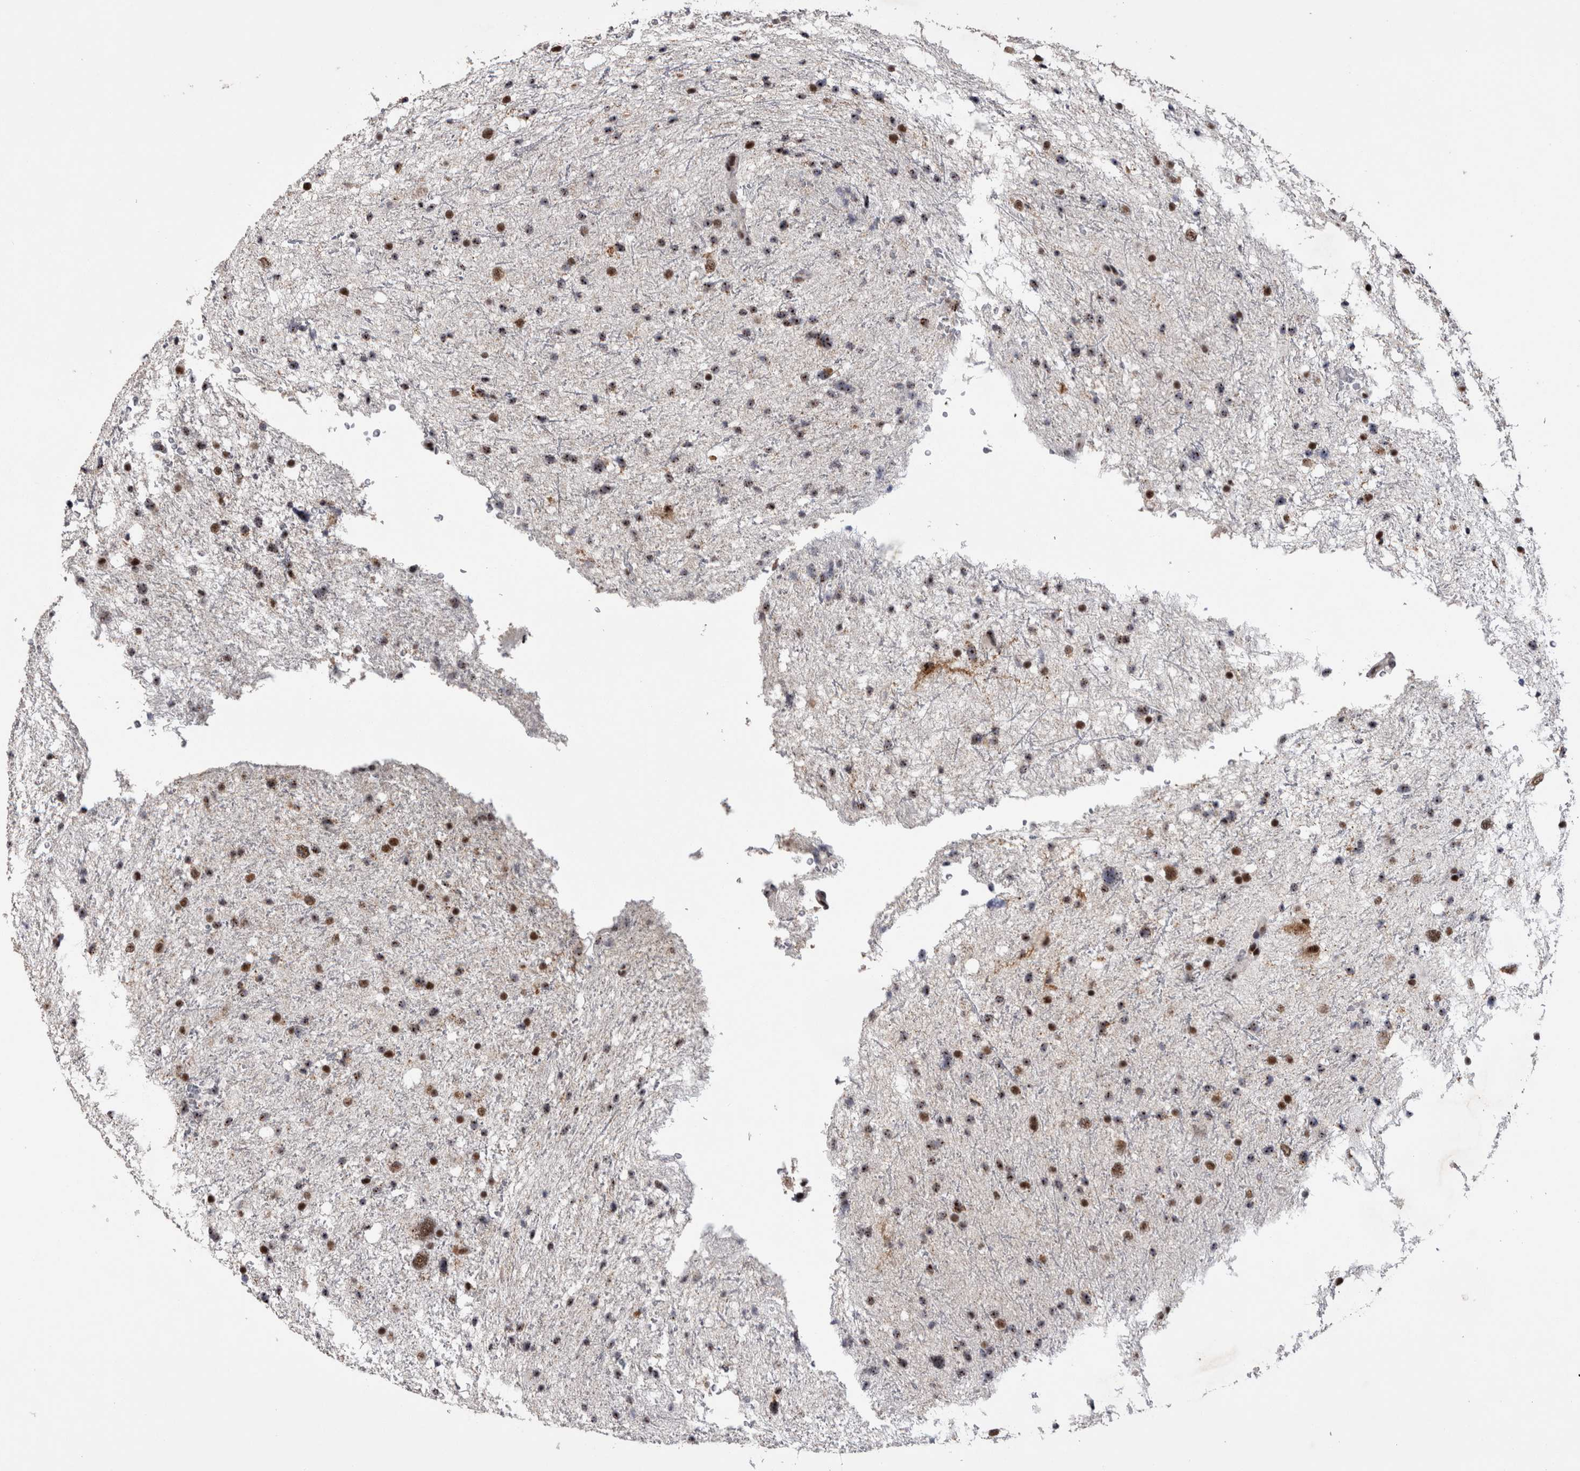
{"staining": {"intensity": "moderate", "quantity": ">75%", "location": "nuclear"}, "tissue": "glioma", "cell_type": "Tumor cells", "image_type": "cancer", "snomed": [{"axis": "morphology", "description": "Glioma, malignant, Low grade"}, {"axis": "topography", "description": "Brain"}], "caption": "Glioma stained for a protein (brown) demonstrates moderate nuclear positive expression in approximately >75% of tumor cells.", "gene": "CDK11A", "patient": {"sex": "female", "age": 37}}